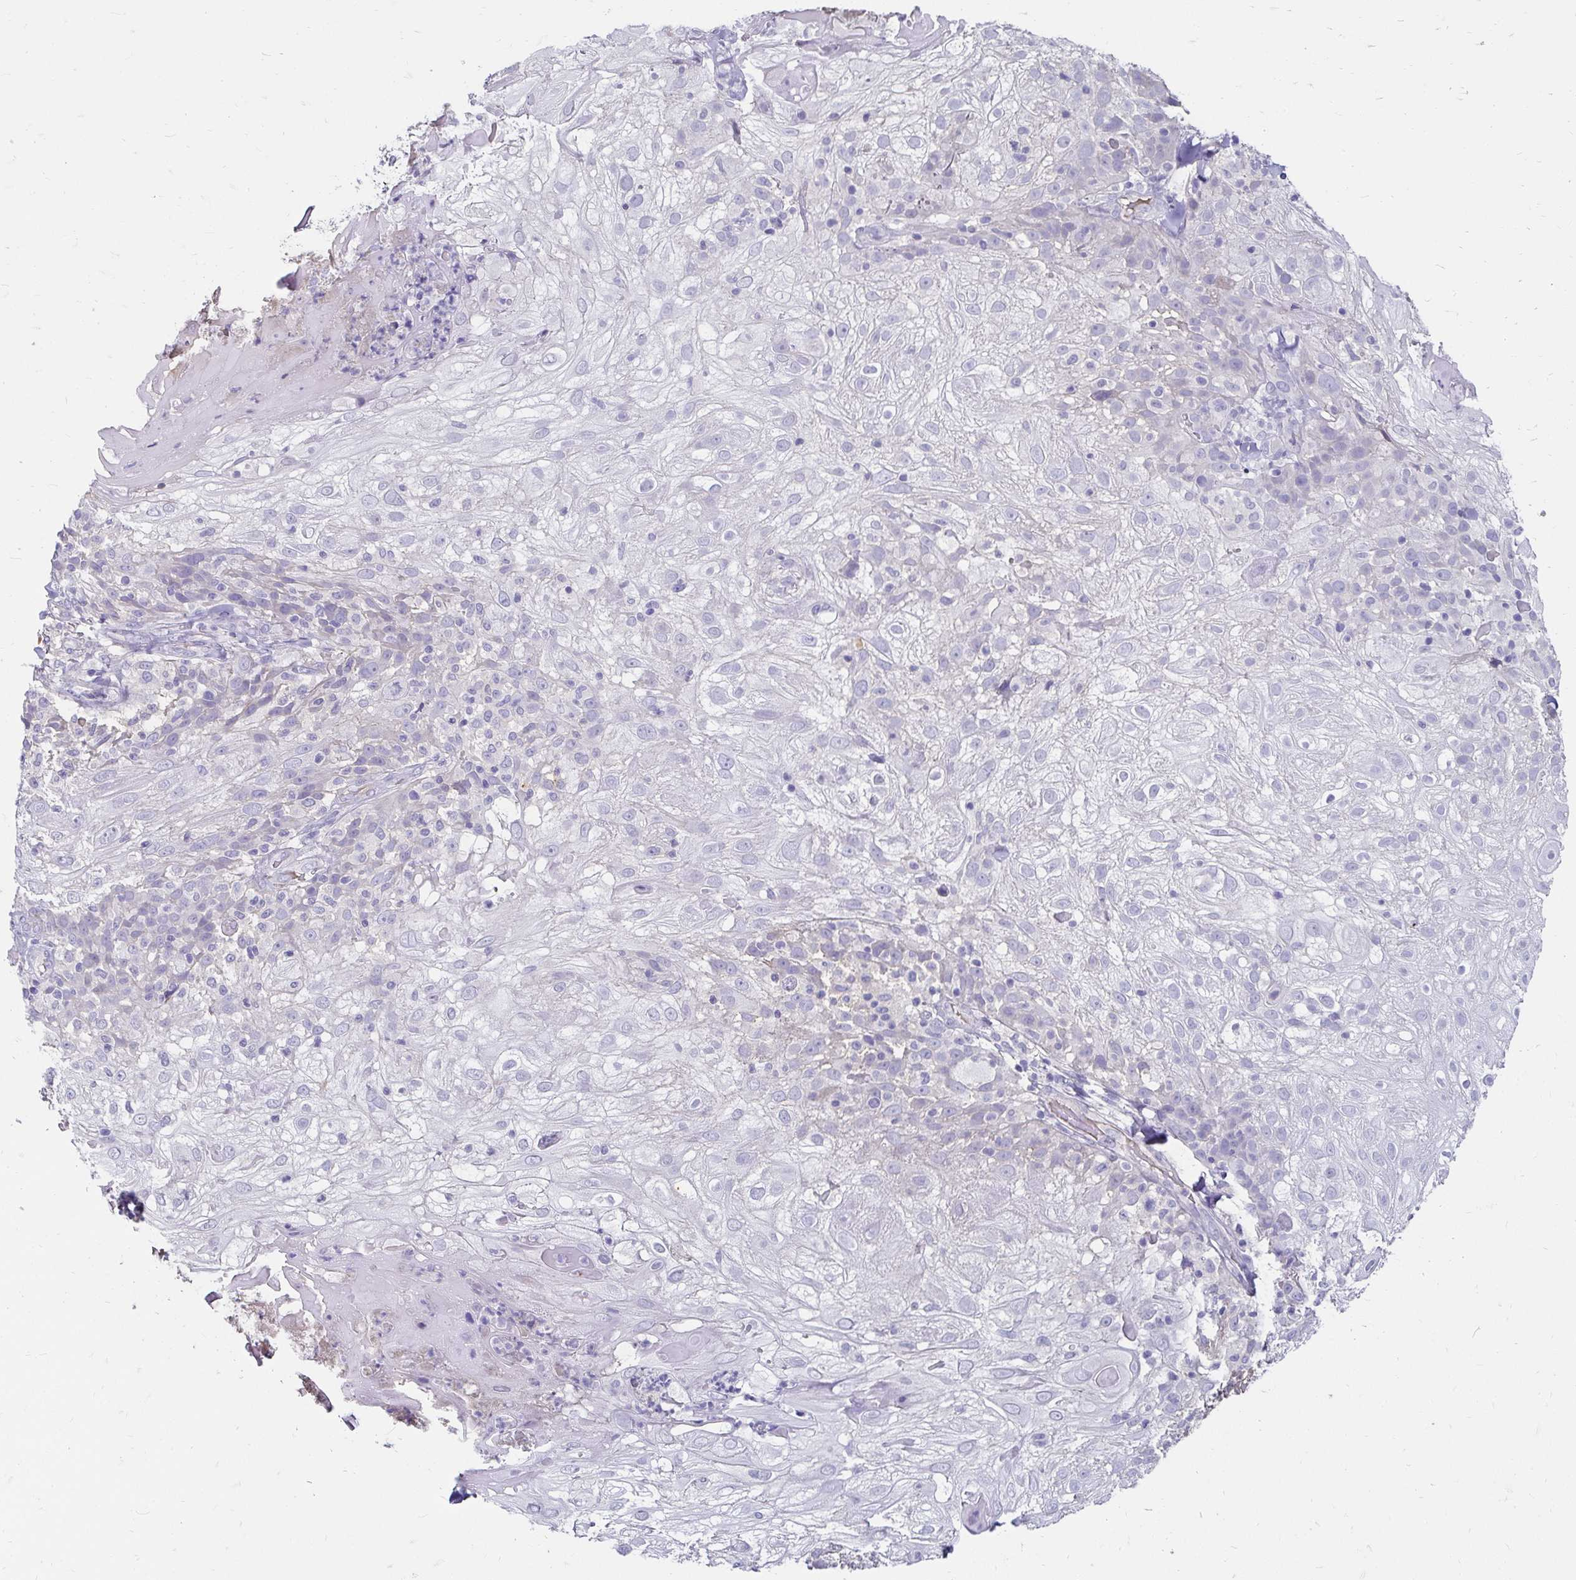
{"staining": {"intensity": "negative", "quantity": "none", "location": "none"}, "tissue": "skin cancer", "cell_type": "Tumor cells", "image_type": "cancer", "snomed": [{"axis": "morphology", "description": "Normal tissue, NOS"}, {"axis": "morphology", "description": "Squamous cell carcinoma, NOS"}, {"axis": "topography", "description": "Skin"}], "caption": "Tumor cells are negative for brown protein staining in skin cancer.", "gene": "SCG3", "patient": {"sex": "female", "age": 83}}